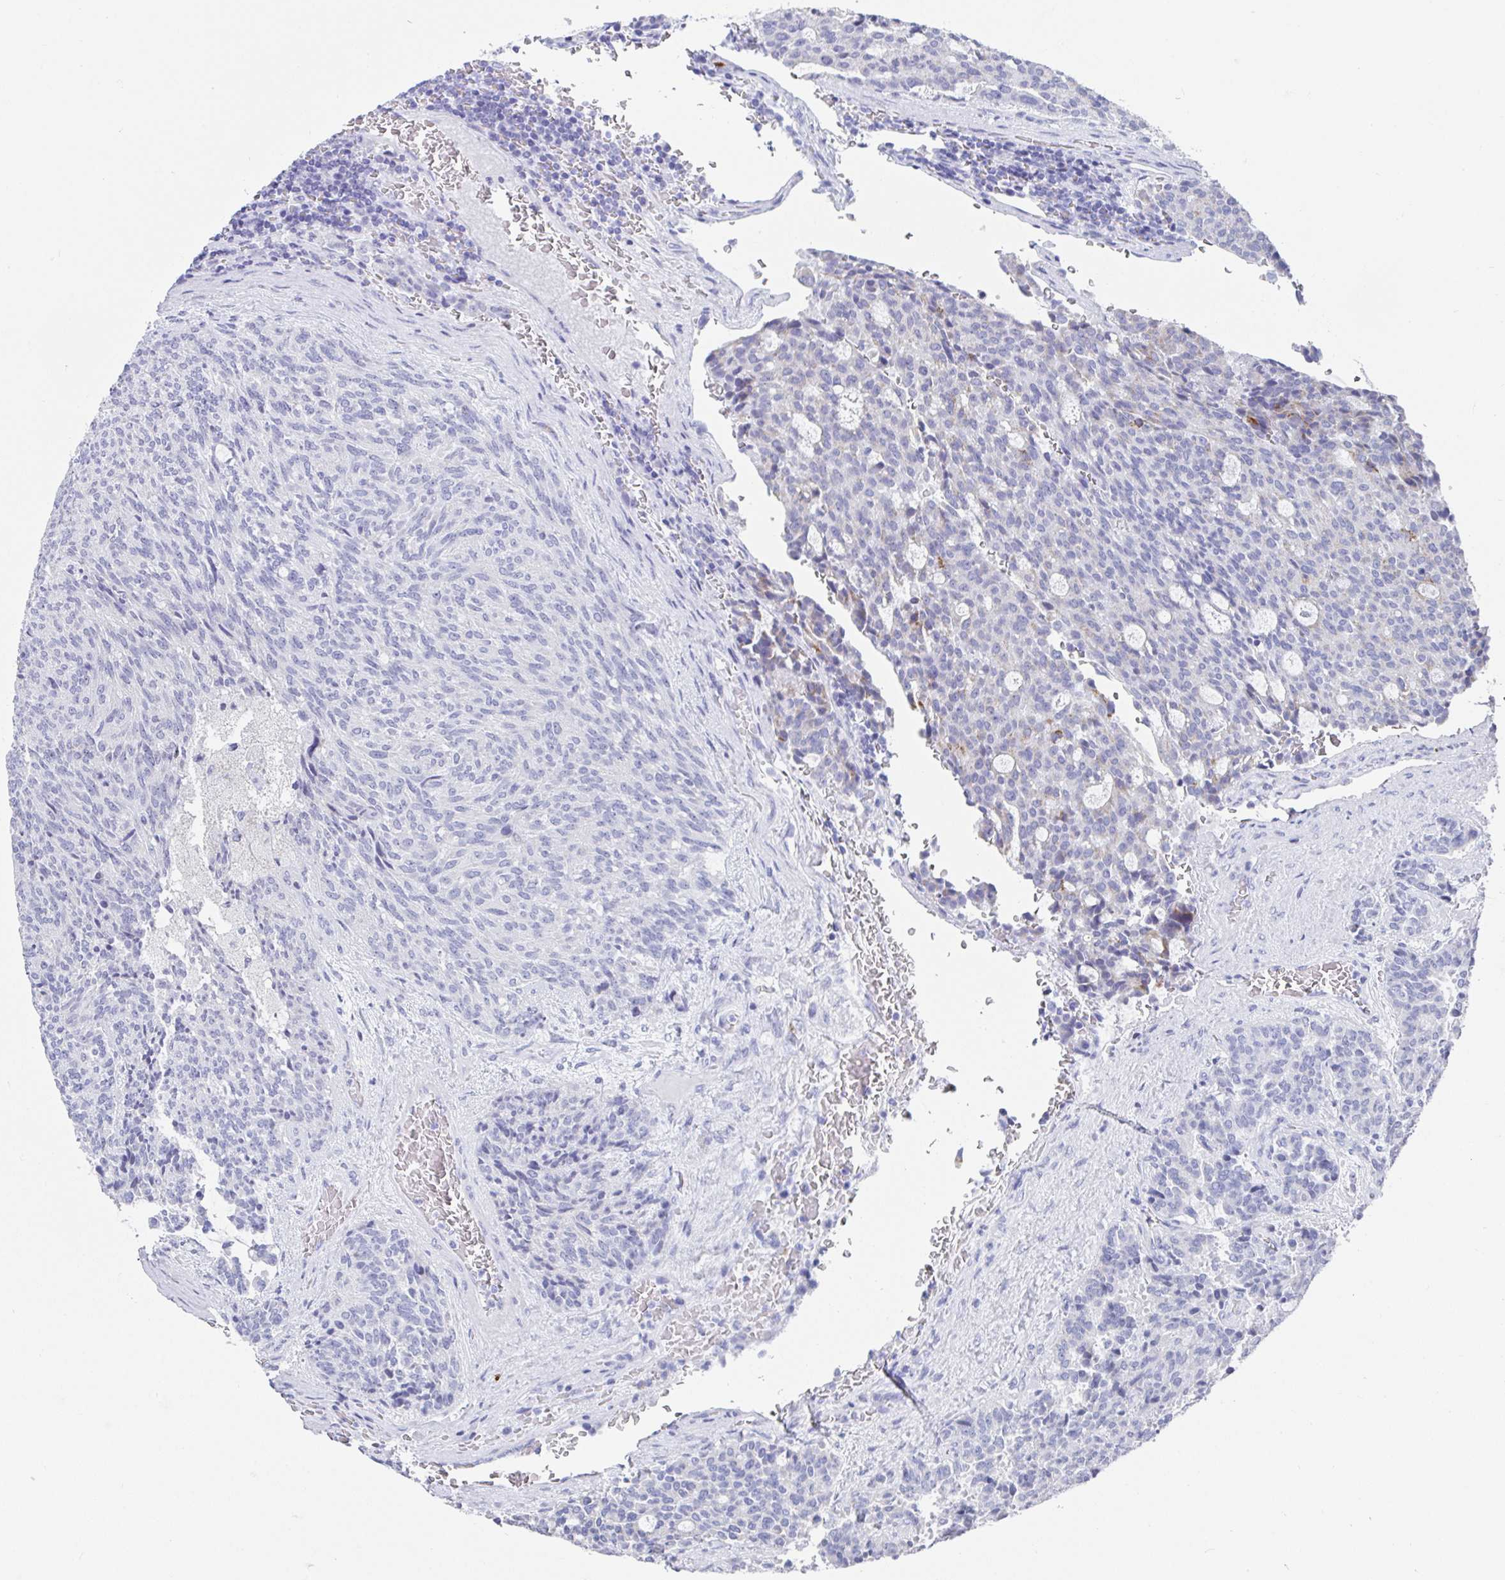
{"staining": {"intensity": "negative", "quantity": "none", "location": "none"}, "tissue": "carcinoid", "cell_type": "Tumor cells", "image_type": "cancer", "snomed": [{"axis": "morphology", "description": "Carcinoid, malignant, NOS"}, {"axis": "topography", "description": "Pancreas"}], "caption": "Tumor cells show no significant expression in carcinoid. The staining was performed using DAB to visualize the protein expression in brown, while the nuclei were stained in blue with hematoxylin (Magnification: 20x).", "gene": "GRIA1", "patient": {"sex": "female", "age": 54}}